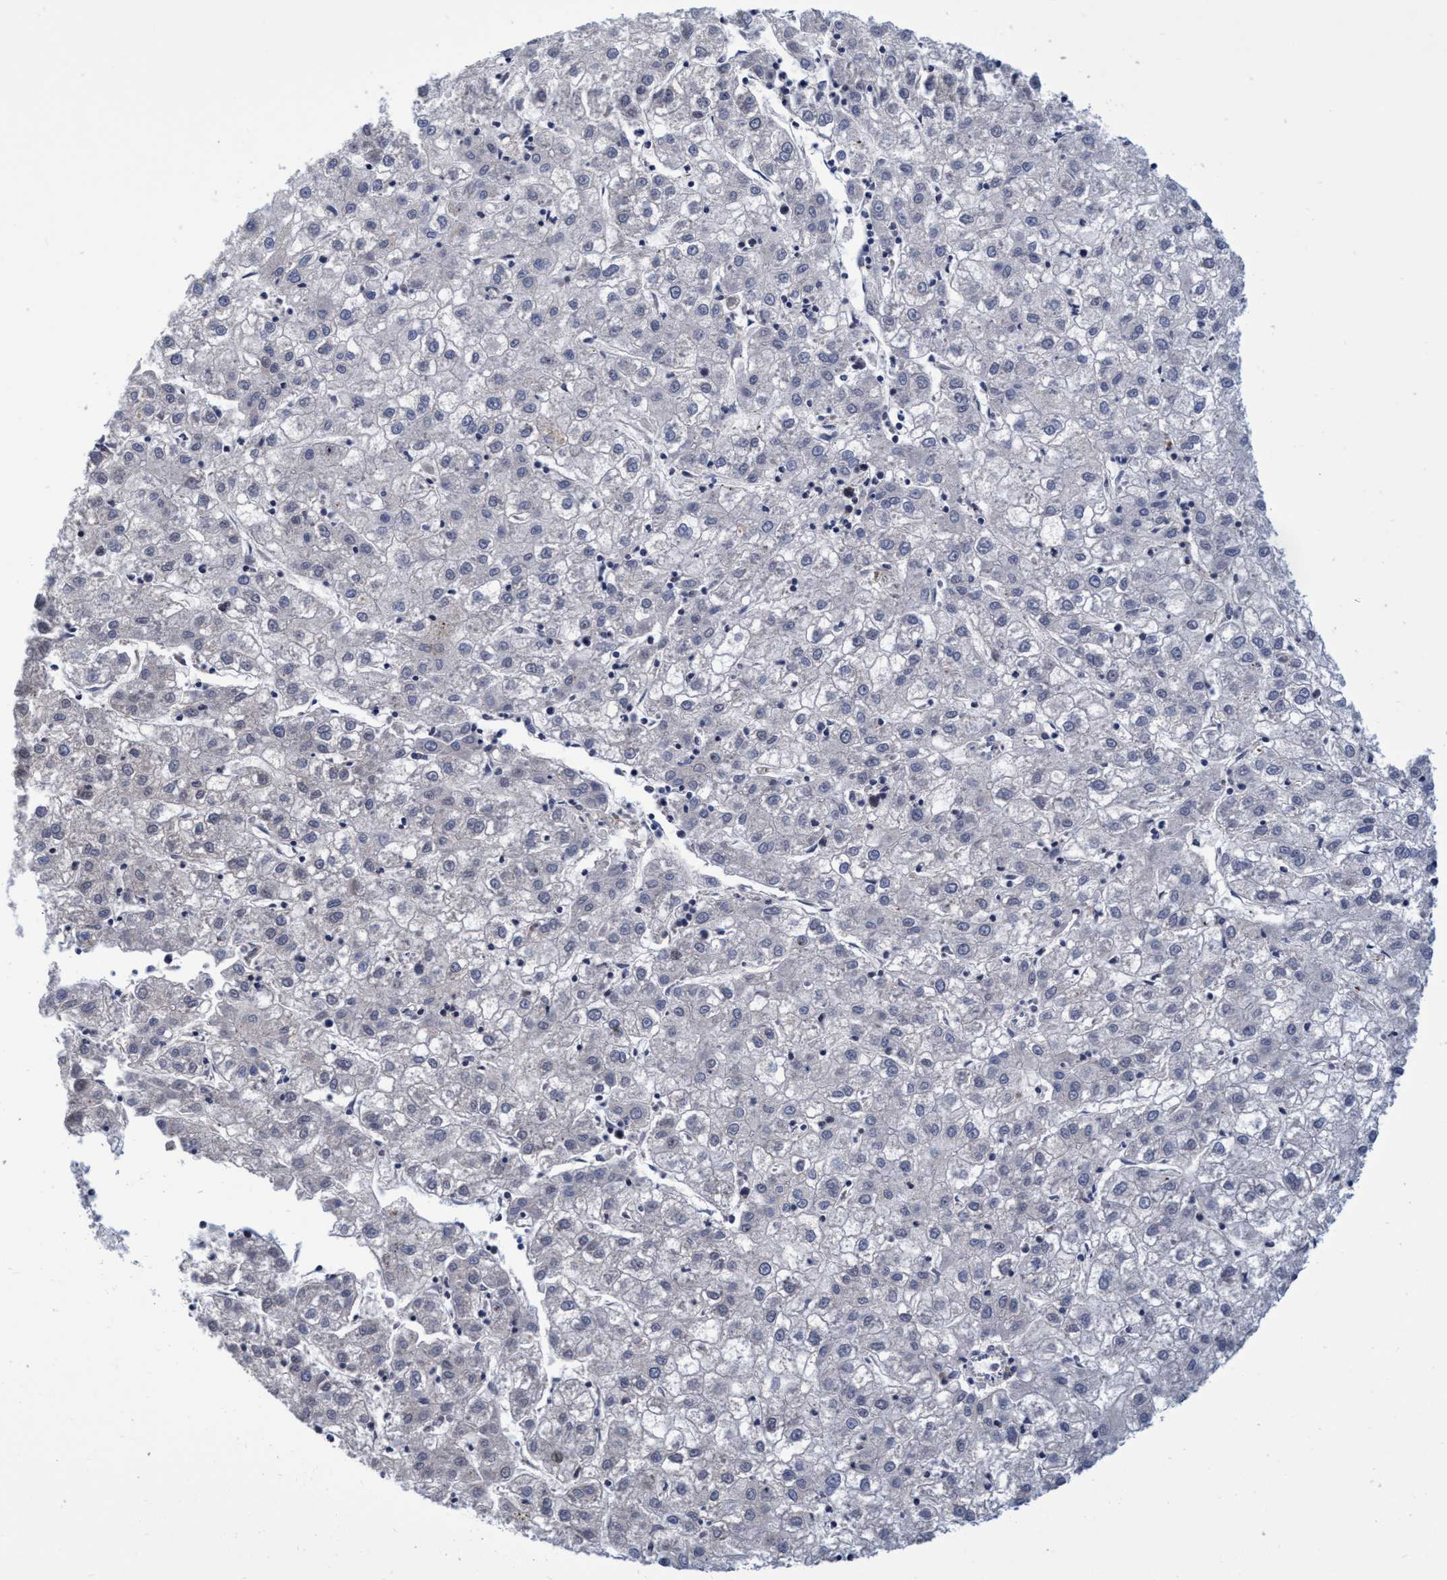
{"staining": {"intensity": "negative", "quantity": "none", "location": "none"}, "tissue": "liver cancer", "cell_type": "Tumor cells", "image_type": "cancer", "snomed": [{"axis": "morphology", "description": "Carcinoma, Hepatocellular, NOS"}, {"axis": "topography", "description": "Liver"}], "caption": "This is an immunohistochemistry (IHC) photomicrograph of human liver hepatocellular carcinoma. There is no staining in tumor cells.", "gene": "CALCOCO2", "patient": {"sex": "male", "age": 72}}